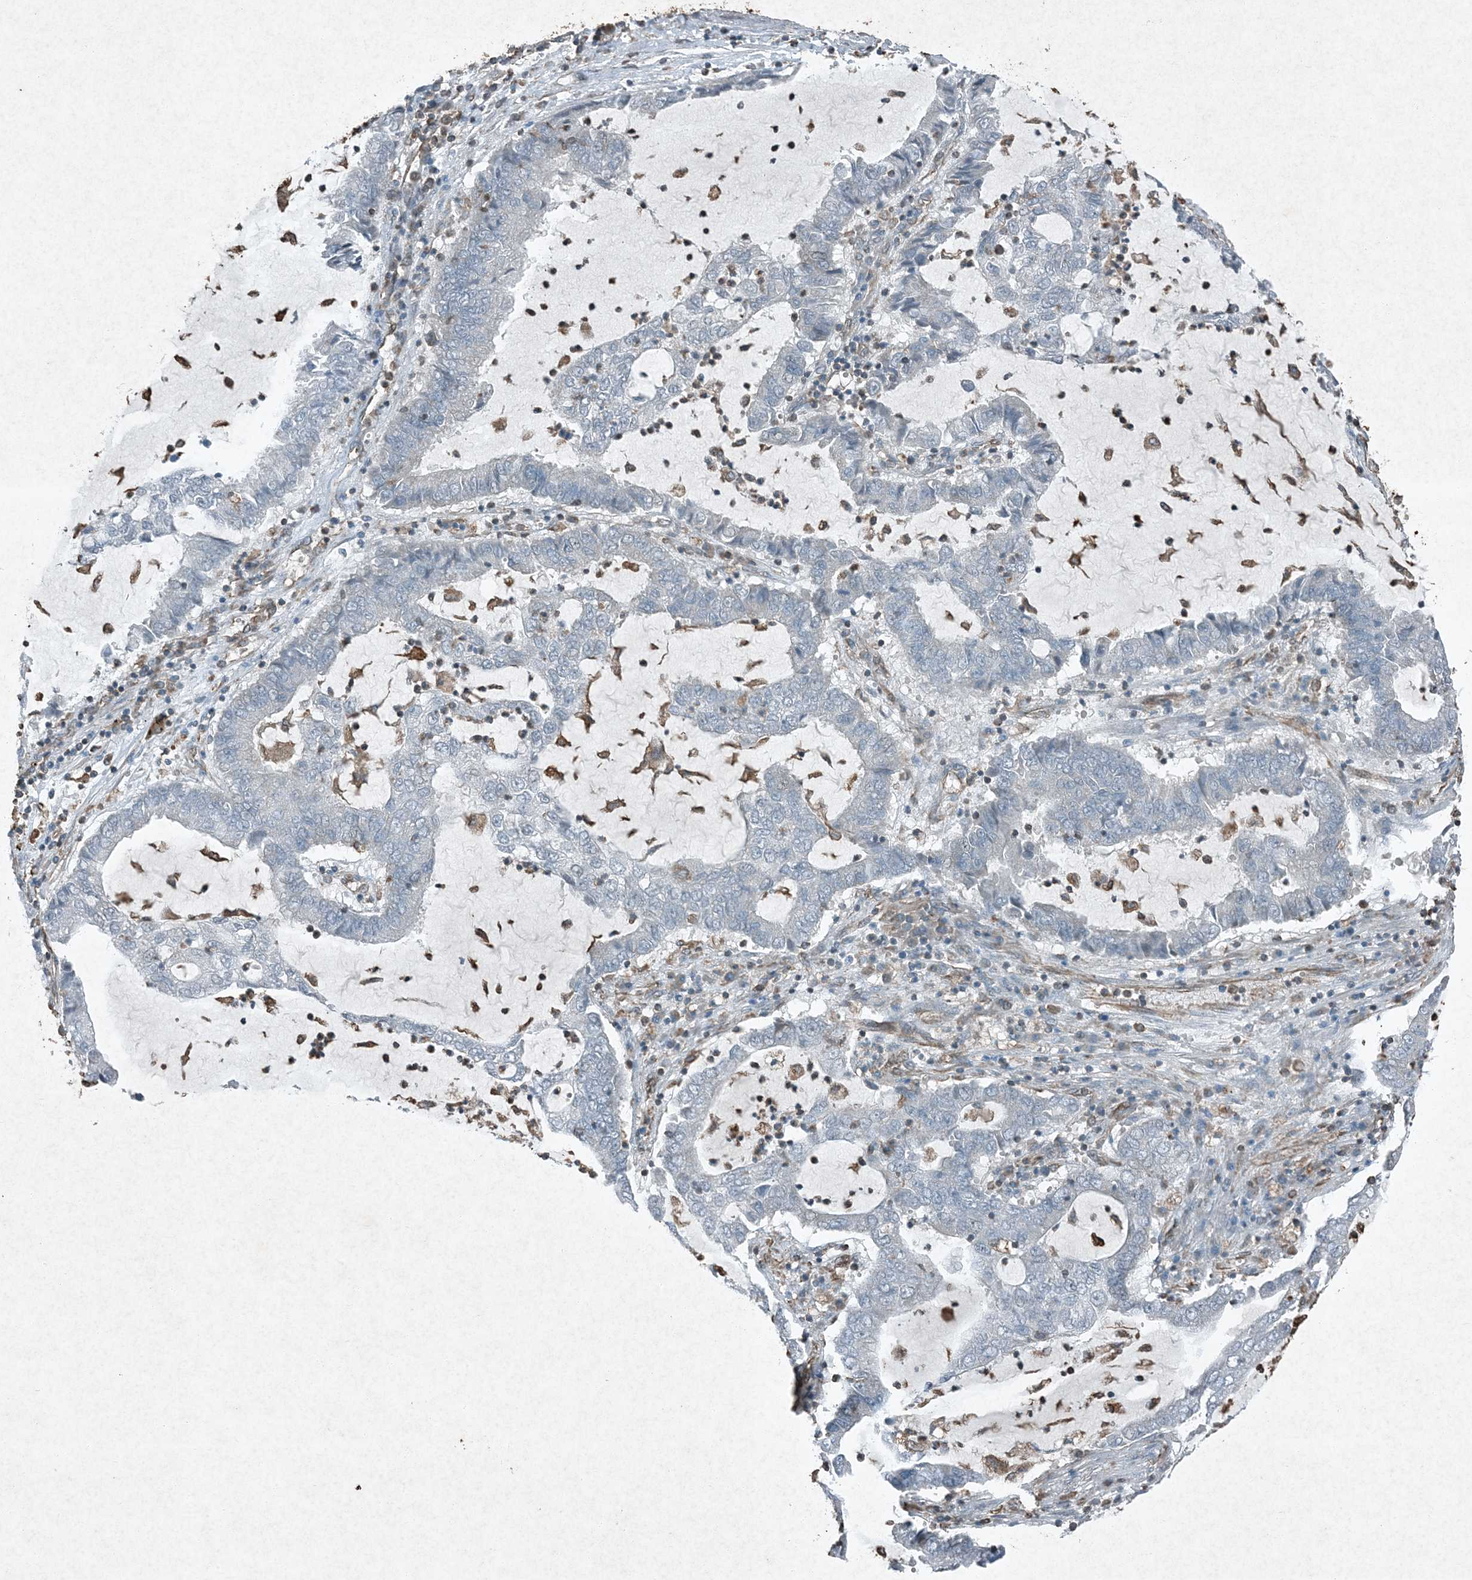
{"staining": {"intensity": "negative", "quantity": "none", "location": "none"}, "tissue": "lung cancer", "cell_type": "Tumor cells", "image_type": "cancer", "snomed": [{"axis": "morphology", "description": "Adenocarcinoma, NOS"}, {"axis": "topography", "description": "Lung"}], "caption": "A high-resolution photomicrograph shows immunohistochemistry (IHC) staining of adenocarcinoma (lung), which displays no significant staining in tumor cells.", "gene": "RYK", "patient": {"sex": "female", "age": 51}}